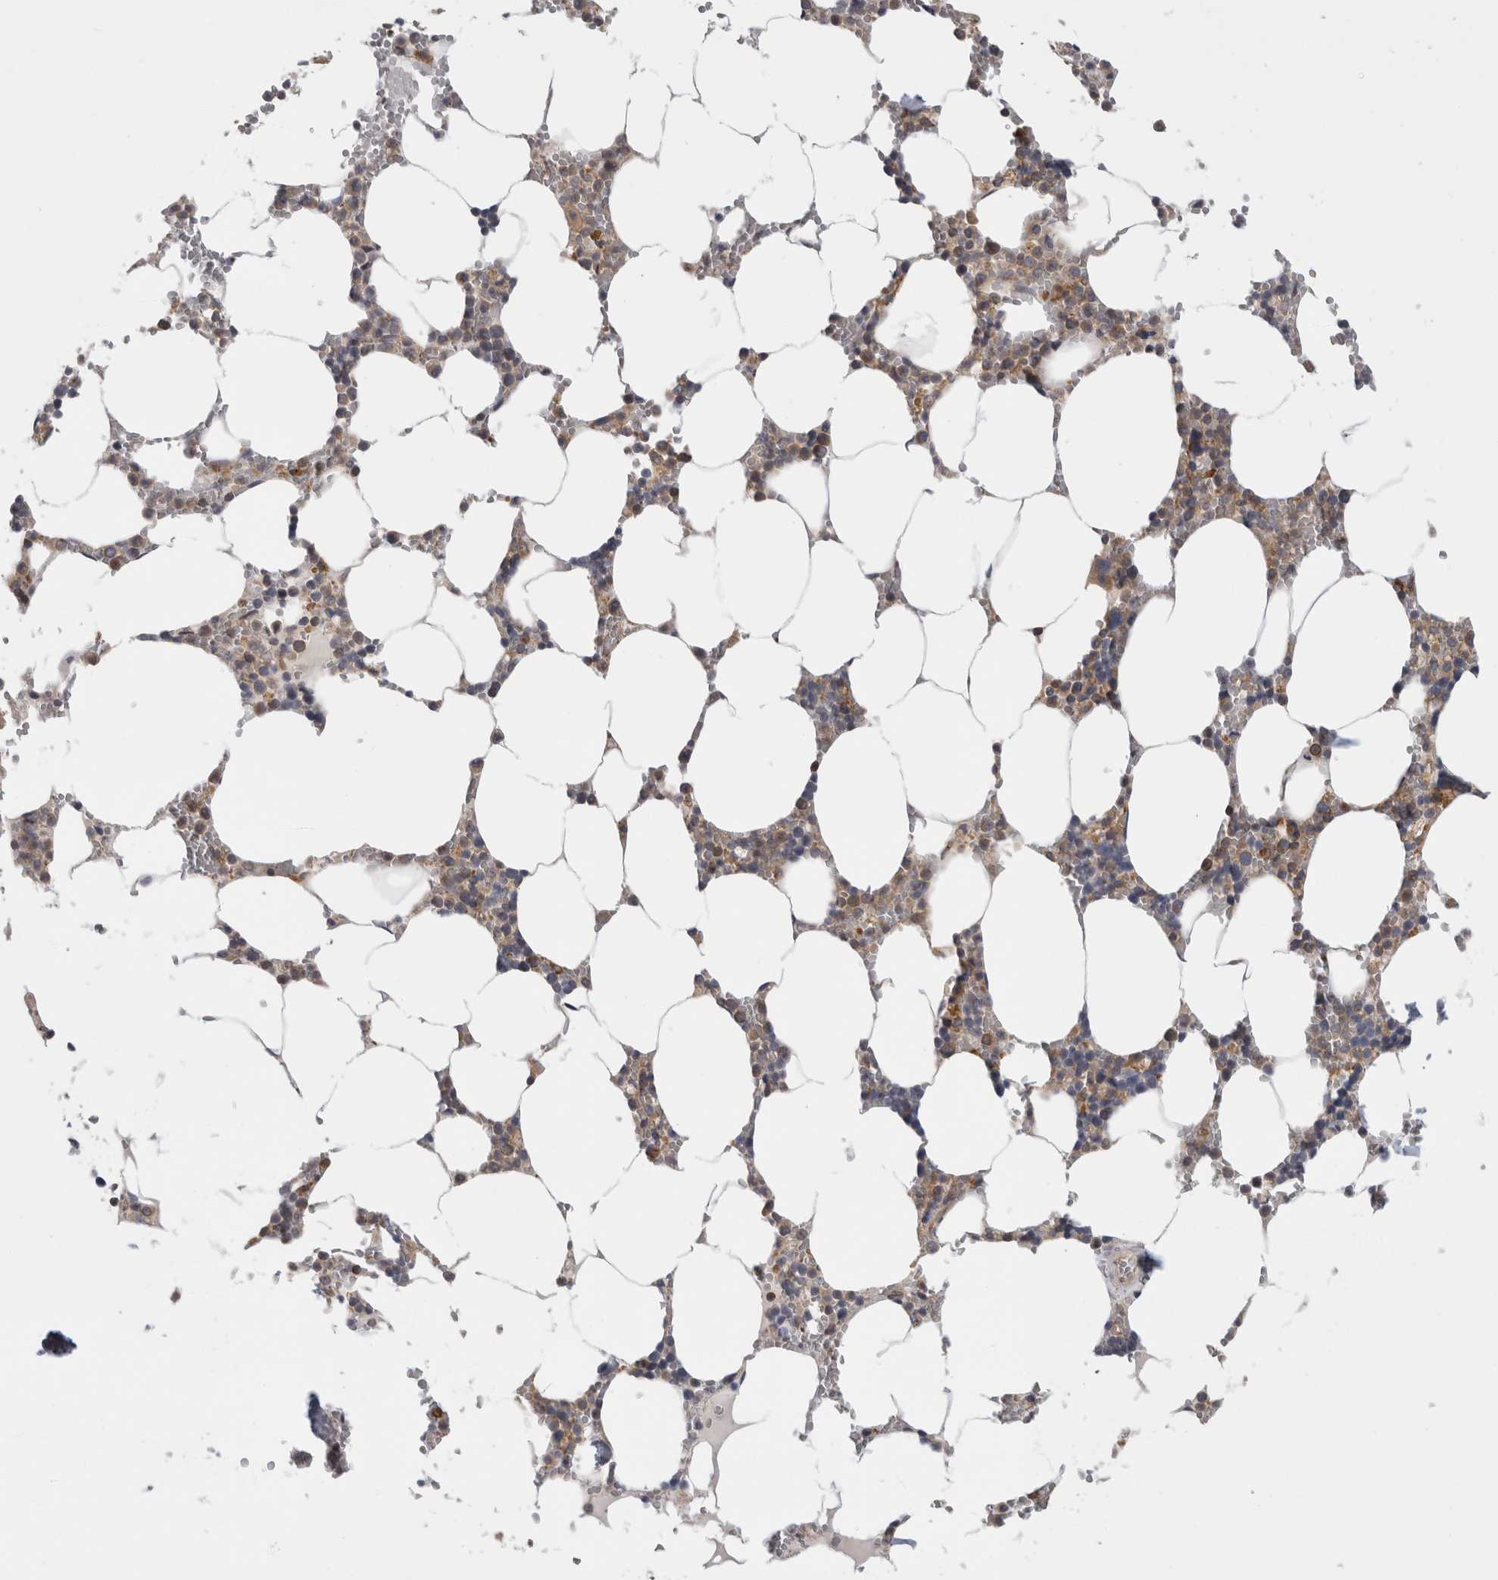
{"staining": {"intensity": "moderate", "quantity": "25%-75%", "location": "cytoplasmic/membranous"}, "tissue": "bone marrow", "cell_type": "Hematopoietic cells", "image_type": "normal", "snomed": [{"axis": "morphology", "description": "Normal tissue, NOS"}, {"axis": "topography", "description": "Bone marrow"}], "caption": "About 25%-75% of hematopoietic cells in normal human bone marrow reveal moderate cytoplasmic/membranous protein positivity as visualized by brown immunohistochemical staining.", "gene": "GRIK2", "patient": {"sex": "male", "age": 70}}